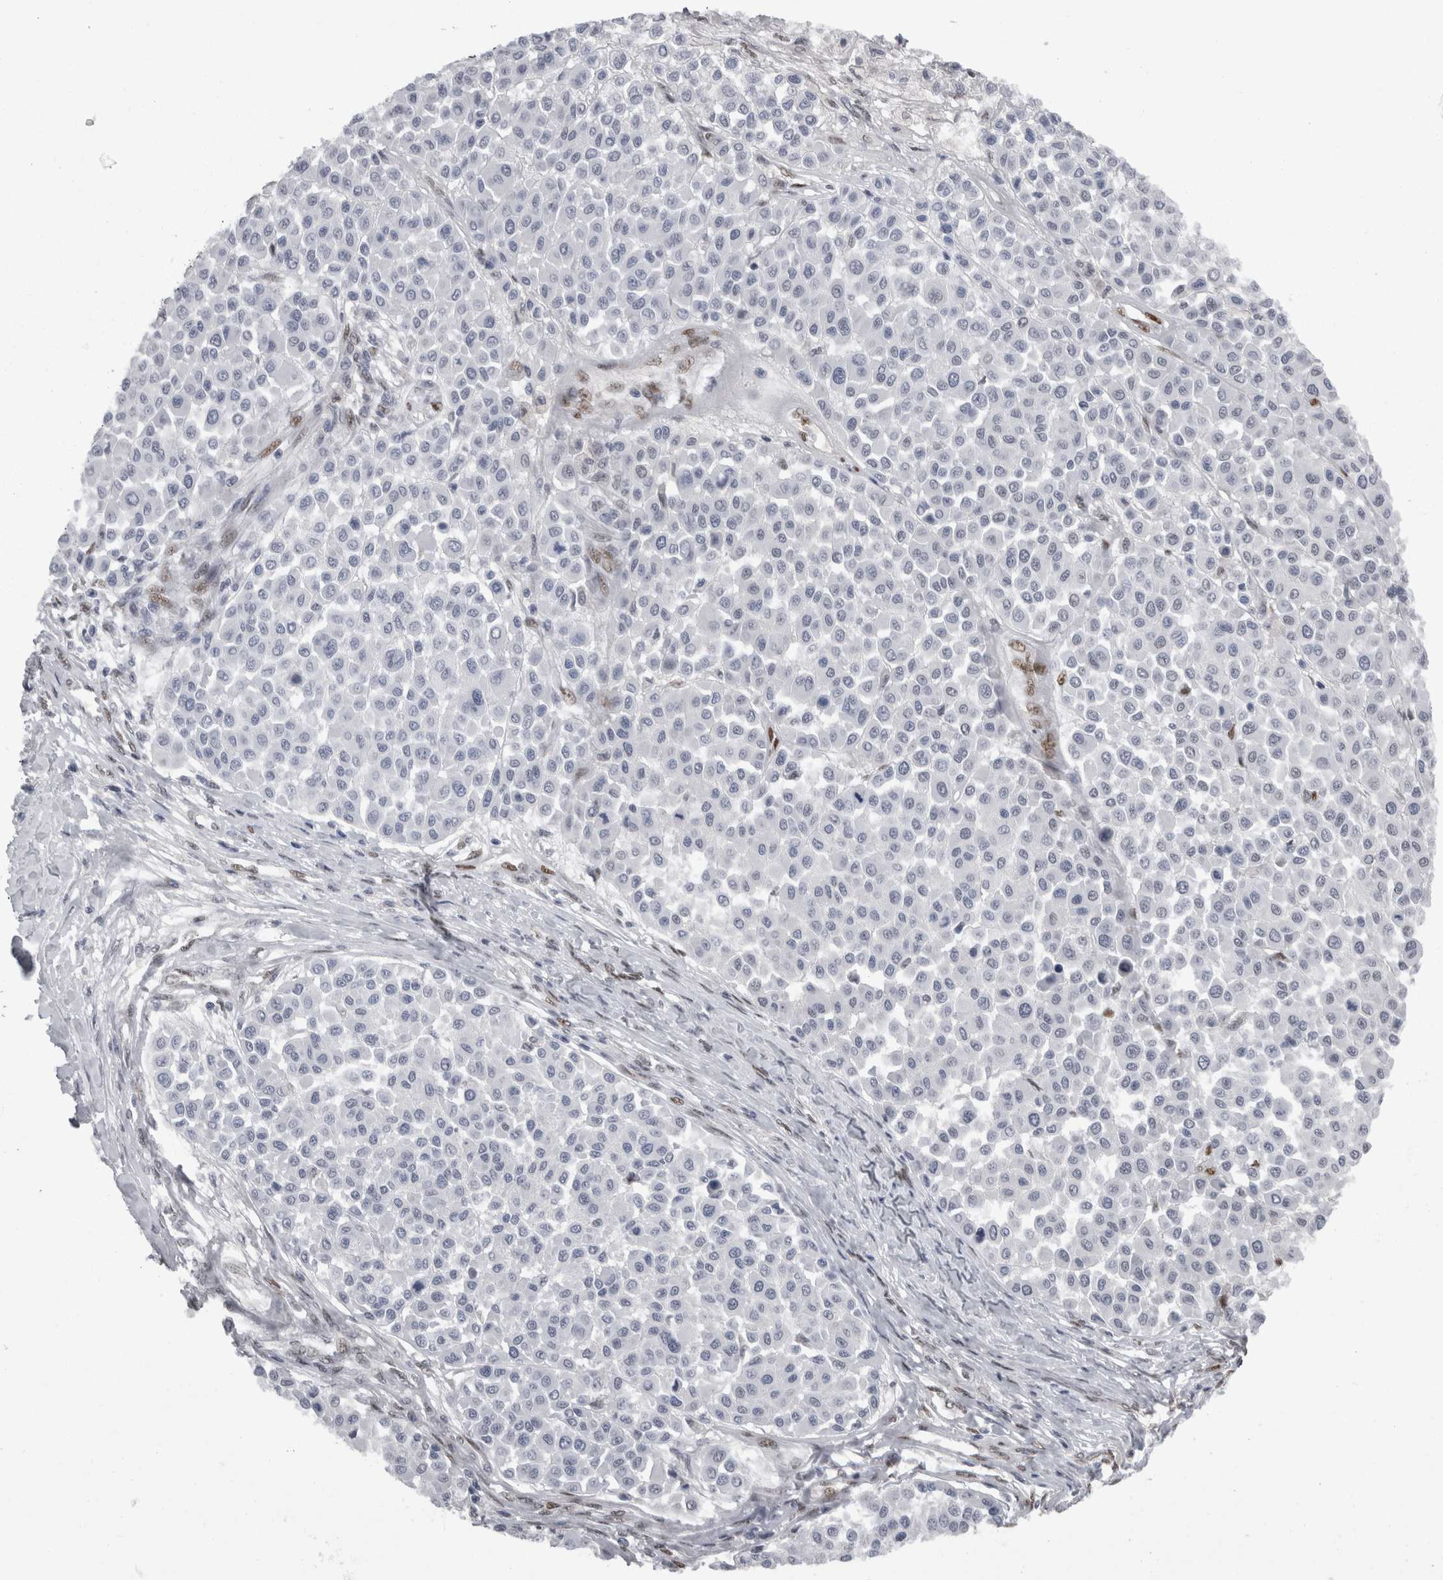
{"staining": {"intensity": "negative", "quantity": "none", "location": "none"}, "tissue": "melanoma", "cell_type": "Tumor cells", "image_type": "cancer", "snomed": [{"axis": "morphology", "description": "Malignant melanoma, Metastatic site"}, {"axis": "topography", "description": "Soft tissue"}], "caption": "Image shows no protein expression in tumor cells of melanoma tissue.", "gene": "C1orf54", "patient": {"sex": "male", "age": 41}}